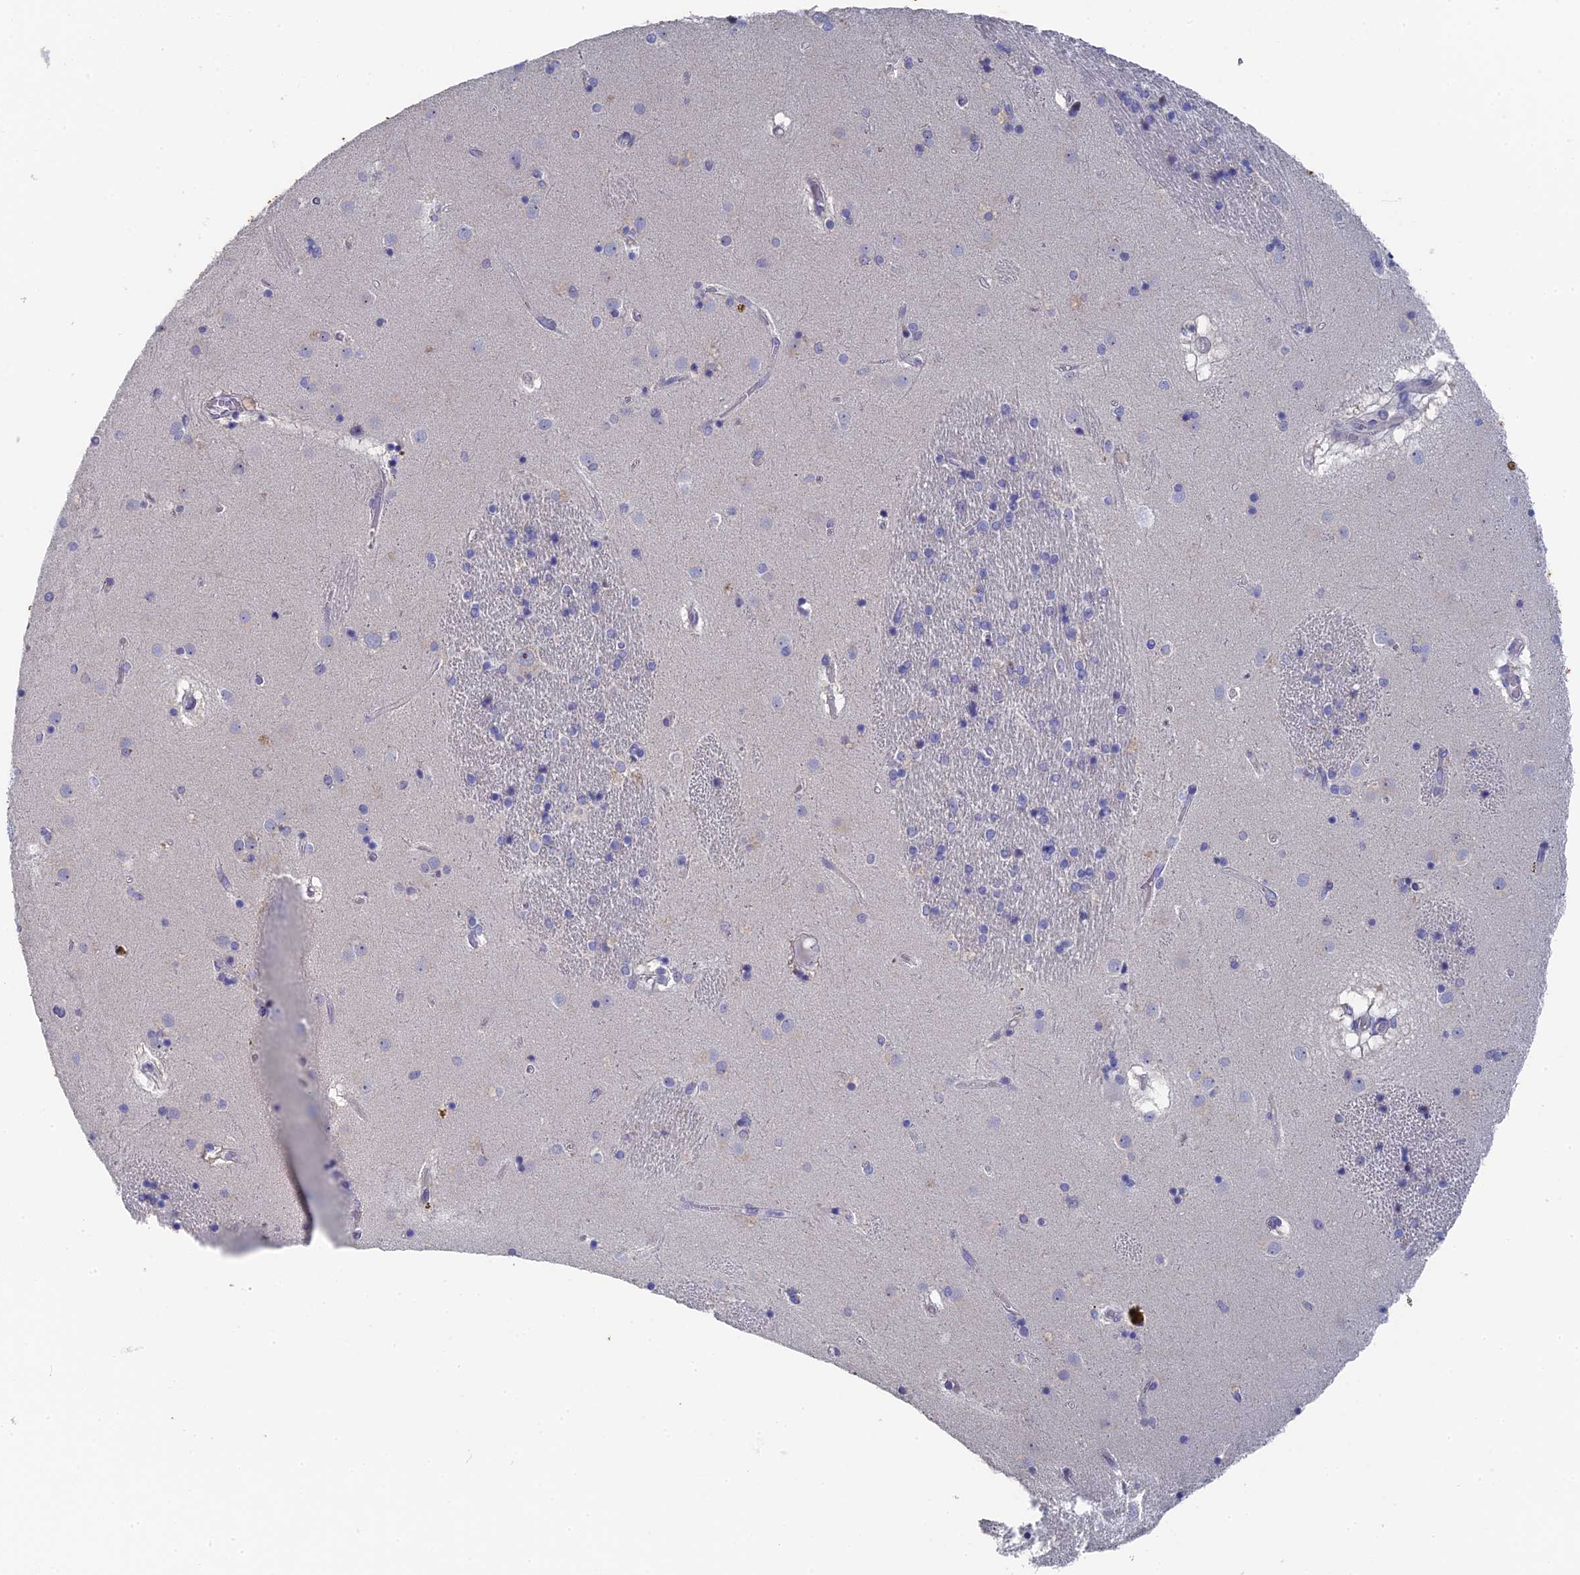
{"staining": {"intensity": "negative", "quantity": "none", "location": "none"}, "tissue": "caudate", "cell_type": "Glial cells", "image_type": "normal", "snomed": [{"axis": "morphology", "description": "Normal tissue, NOS"}, {"axis": "topography", "description": "Lateral ventricle wall"}], "caption": "Immunohistochemical staining of normal caudate shows no significant expression in glial cells. (DAB immunohistochemistry, high magnification).", "gene": "SRFBP1", "patient": {"sex": "male", "age": 70}}